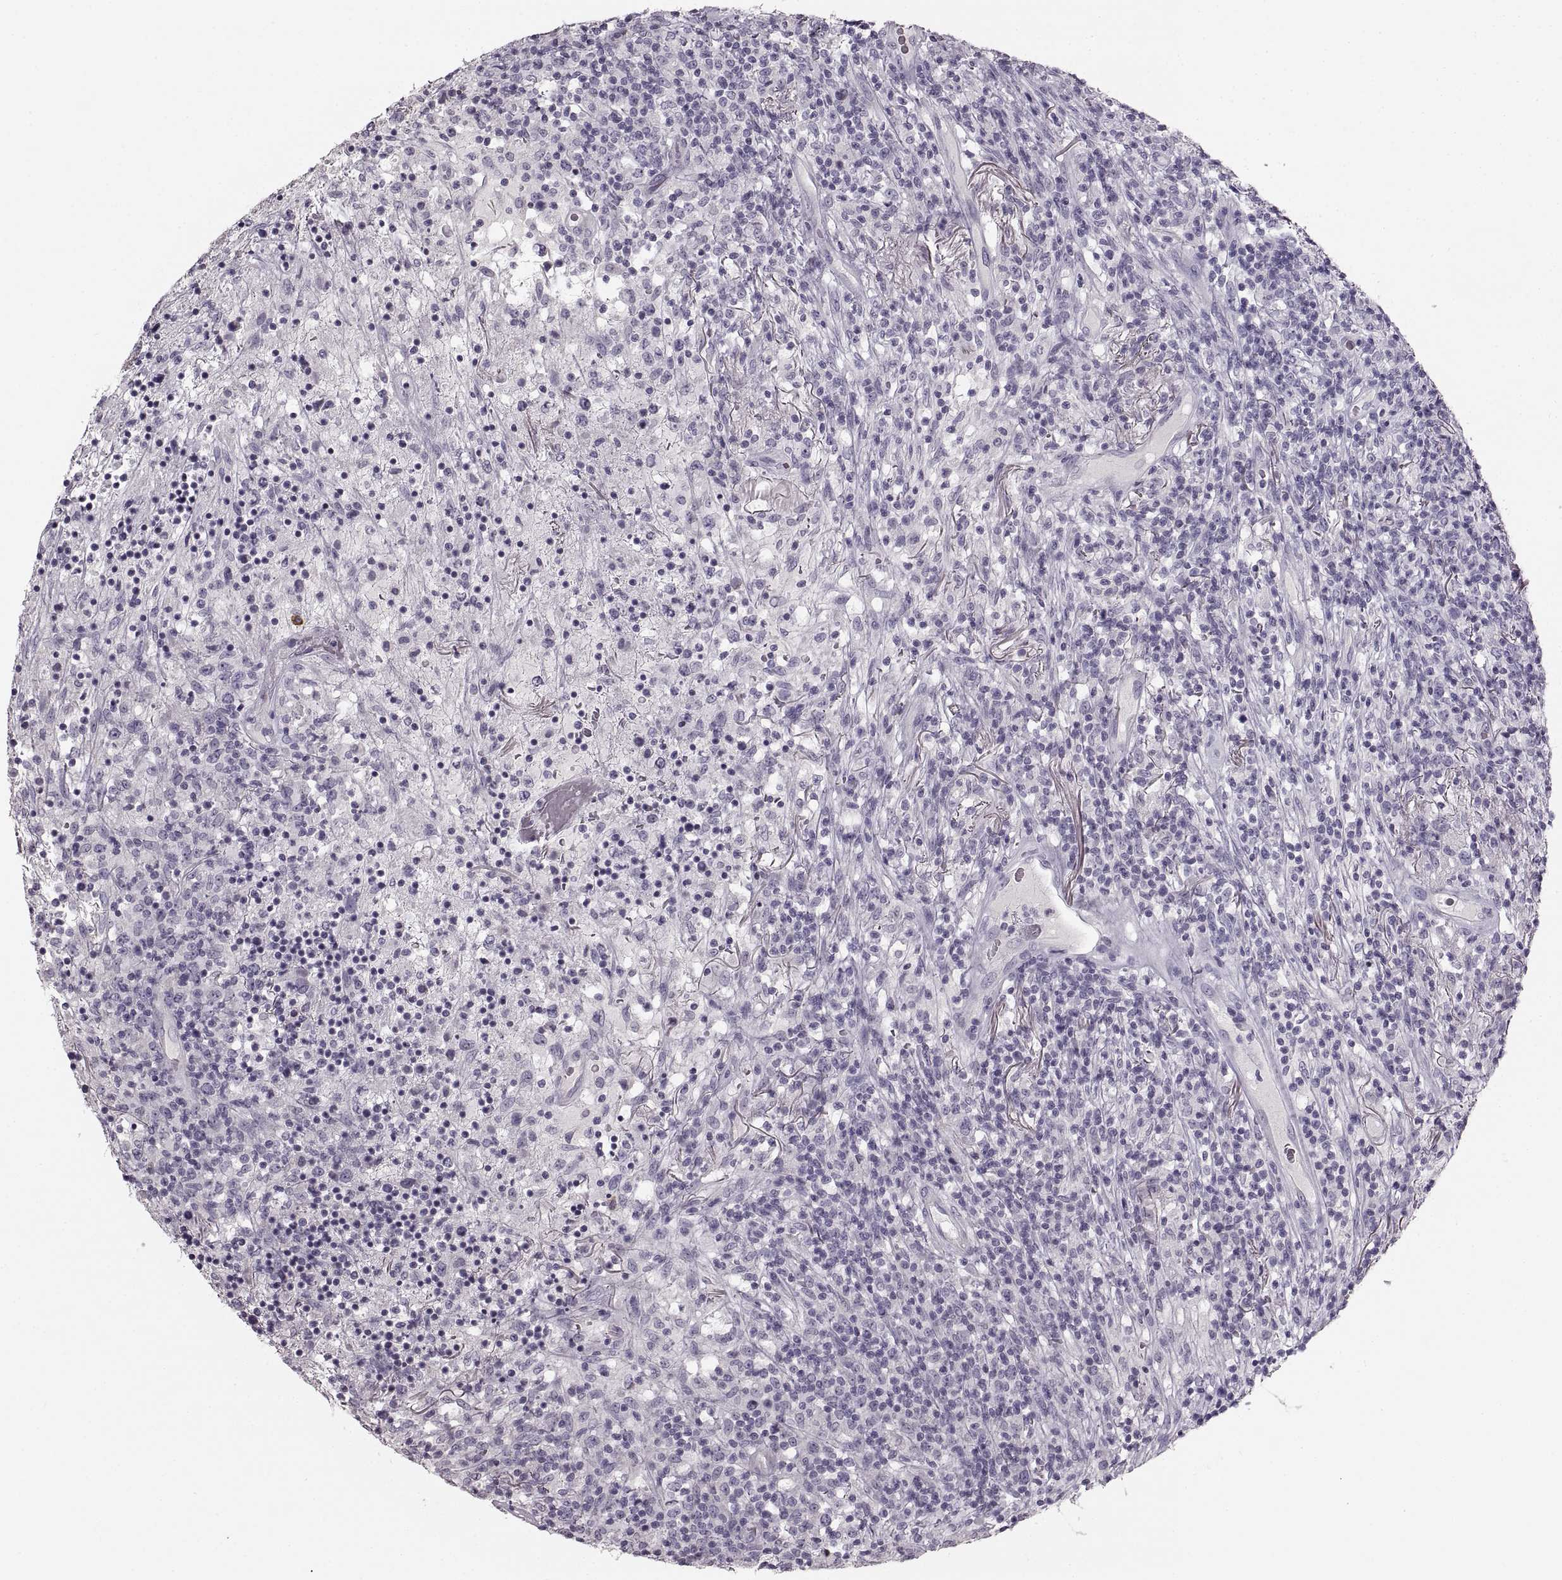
{"staining": {"intensity": "negative", "quantity": "none", "location": "none"}, "tissue": "lymphoma", "cell_type": "Tumor cells", "image_type": "cancer", "snomed": [{"axis": "morphology", "description": "Malignant lymphoma, non-Hodgkin's type, High grade"}, {"axis": "topography", "description": "Lung"}], "caption": "Tumor cells are negative for brown protein staining in lymphoma.", "gene": "CNTN1", "patient": {"sex": "male", "age": 79}}